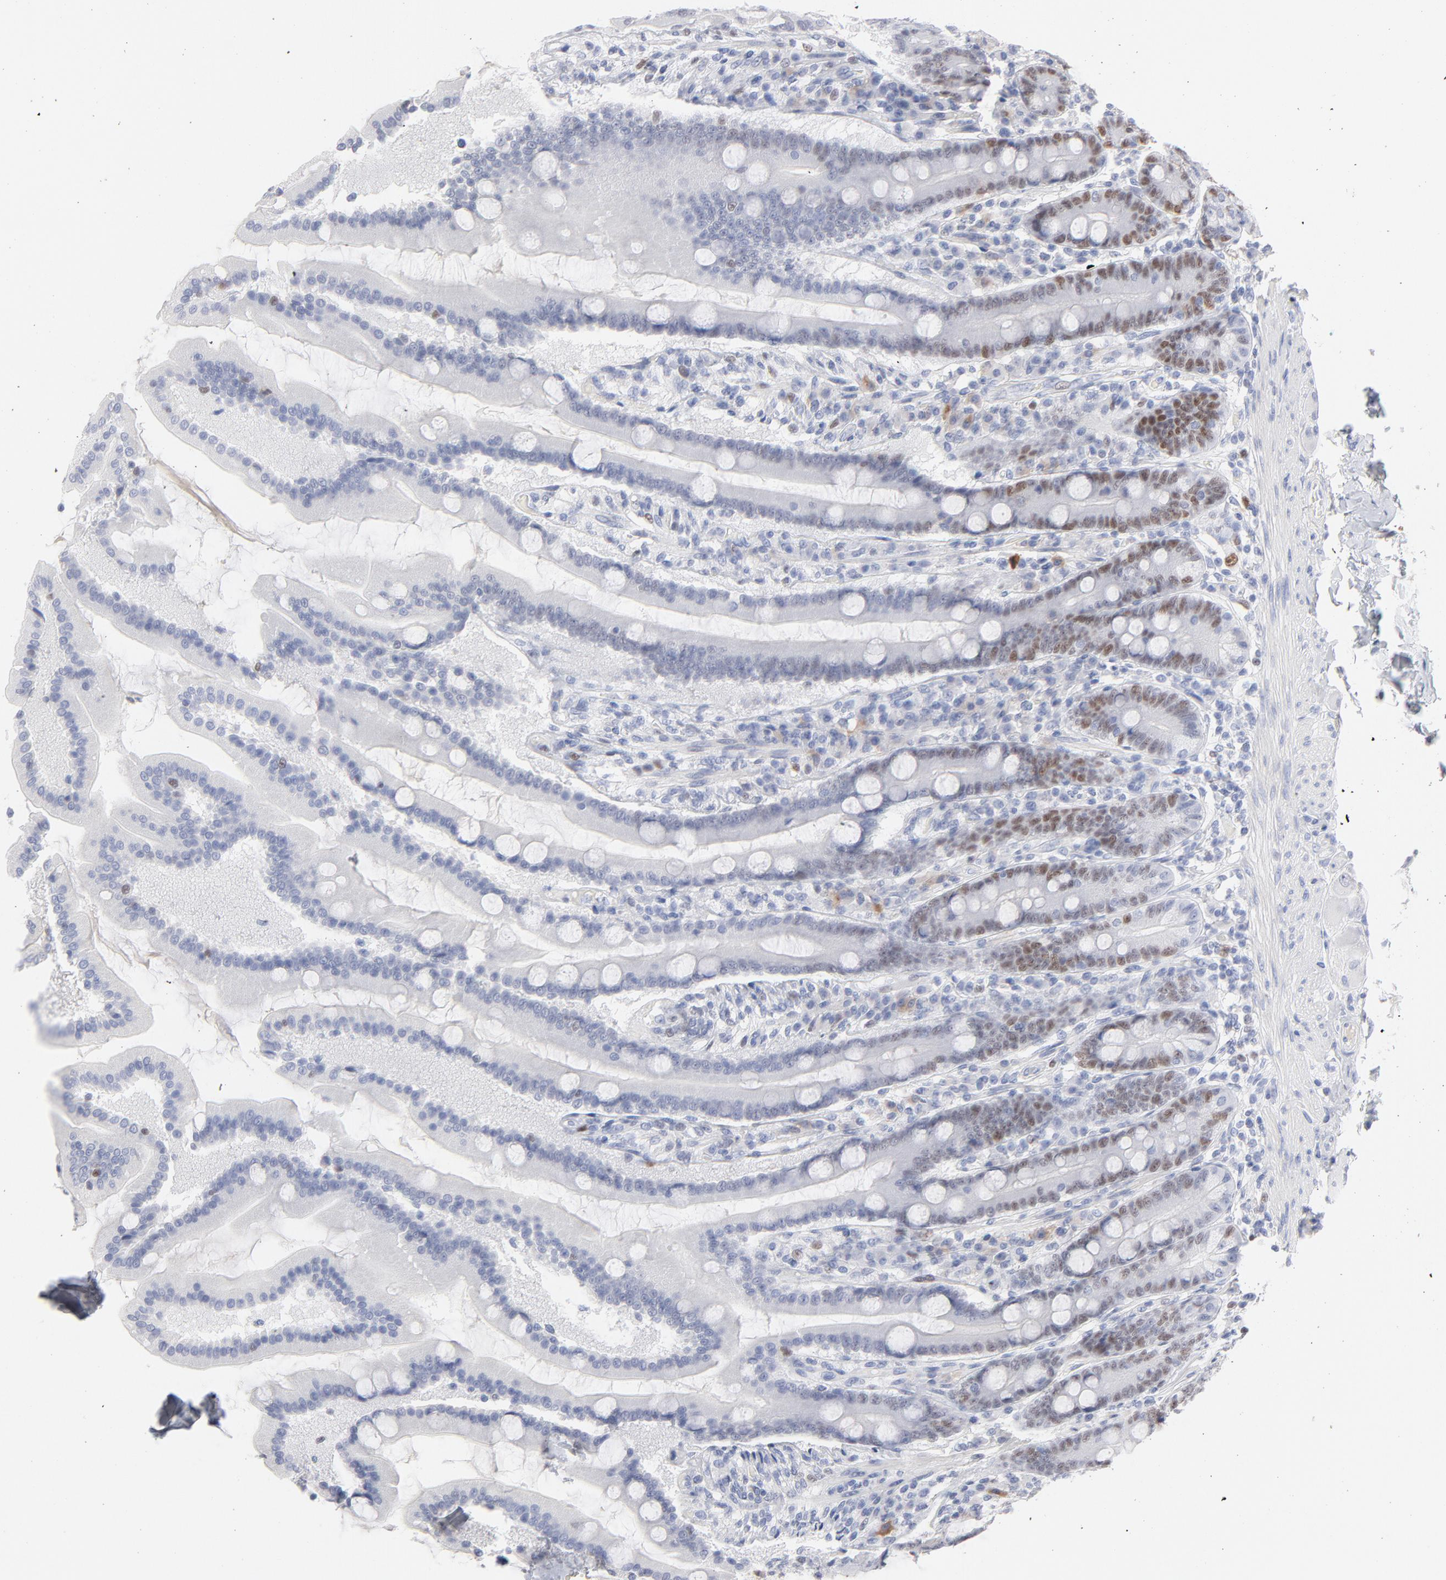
{"staining": {"intensity": "strong", "quantity": "<25%", "location": "nuclear"}, "tissue": "duodenum", "cell_type": "Glandular cells", "image_type": "normal", "snomed": [{"axis": "morphology", "description": "Normal tissue, NOS"}, {"axis": "topography", "description": "Duodenum"}], "caption": "Immunohistochemistry (DAB (3,3'-diaminobenzidine)) staining of benign human duodenum displays strong nuclear protein expression in about <25% of glandular cells.", "gene": "MCM7", "patient": {"sex": "female", "age": 64}}